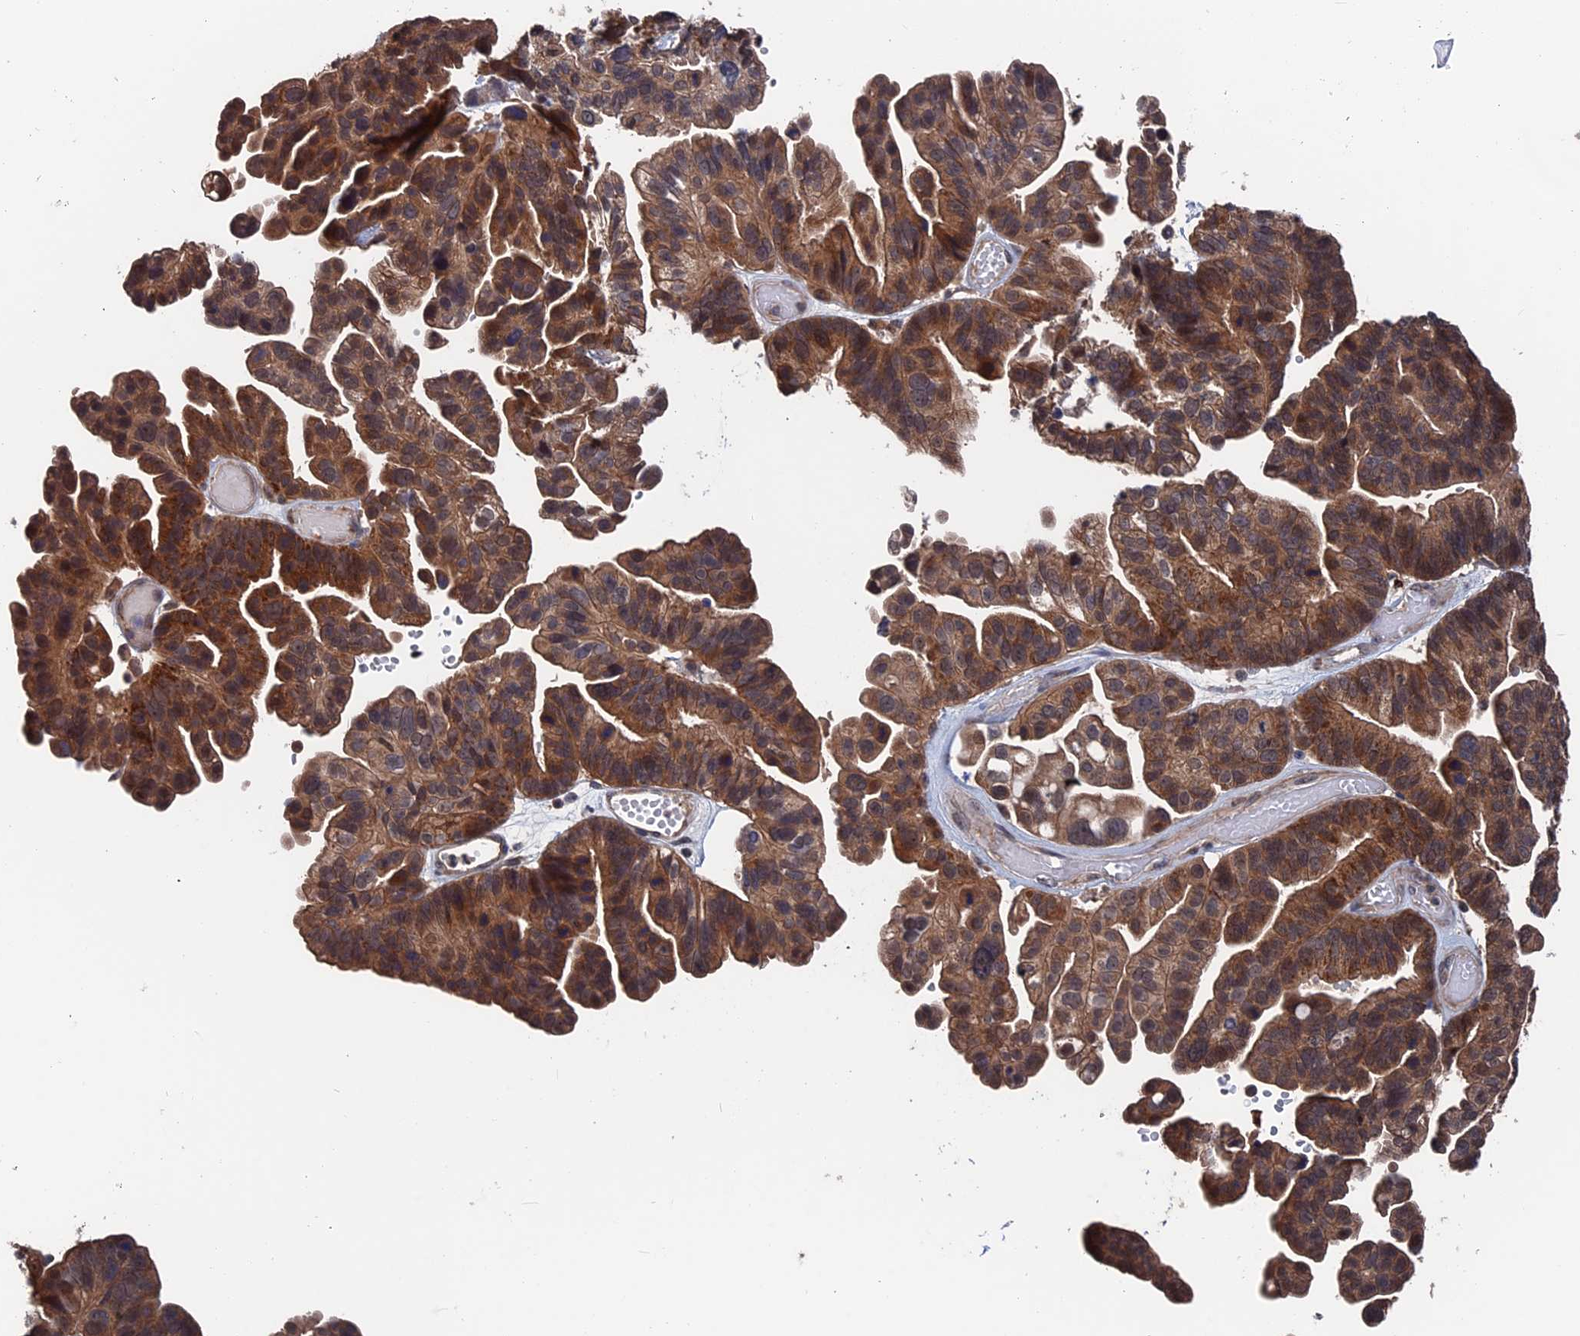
{"staining": {"intensity": "moderate", "quantity": ">75%", "location": "cytoplasmic/membranous,nuclear"}, "tissue": "ovarian cancer", "cell_type": "Tumor cells", "image_type": "cancer", "snomed": [{"axis": "morphology", "description": "Cystadenocarcinoma, serous, NOS"}, {"axis": "topography", "description": "Ovary"}], "caption": "Immunohistochemical staining of ovarian cancer exhibits moderate cytoplasmic/membranous and nuclear protein expression in about >75% of tumor cells.", "gene": "PDE12", "patient": {"sex": "female", "age": 56}}